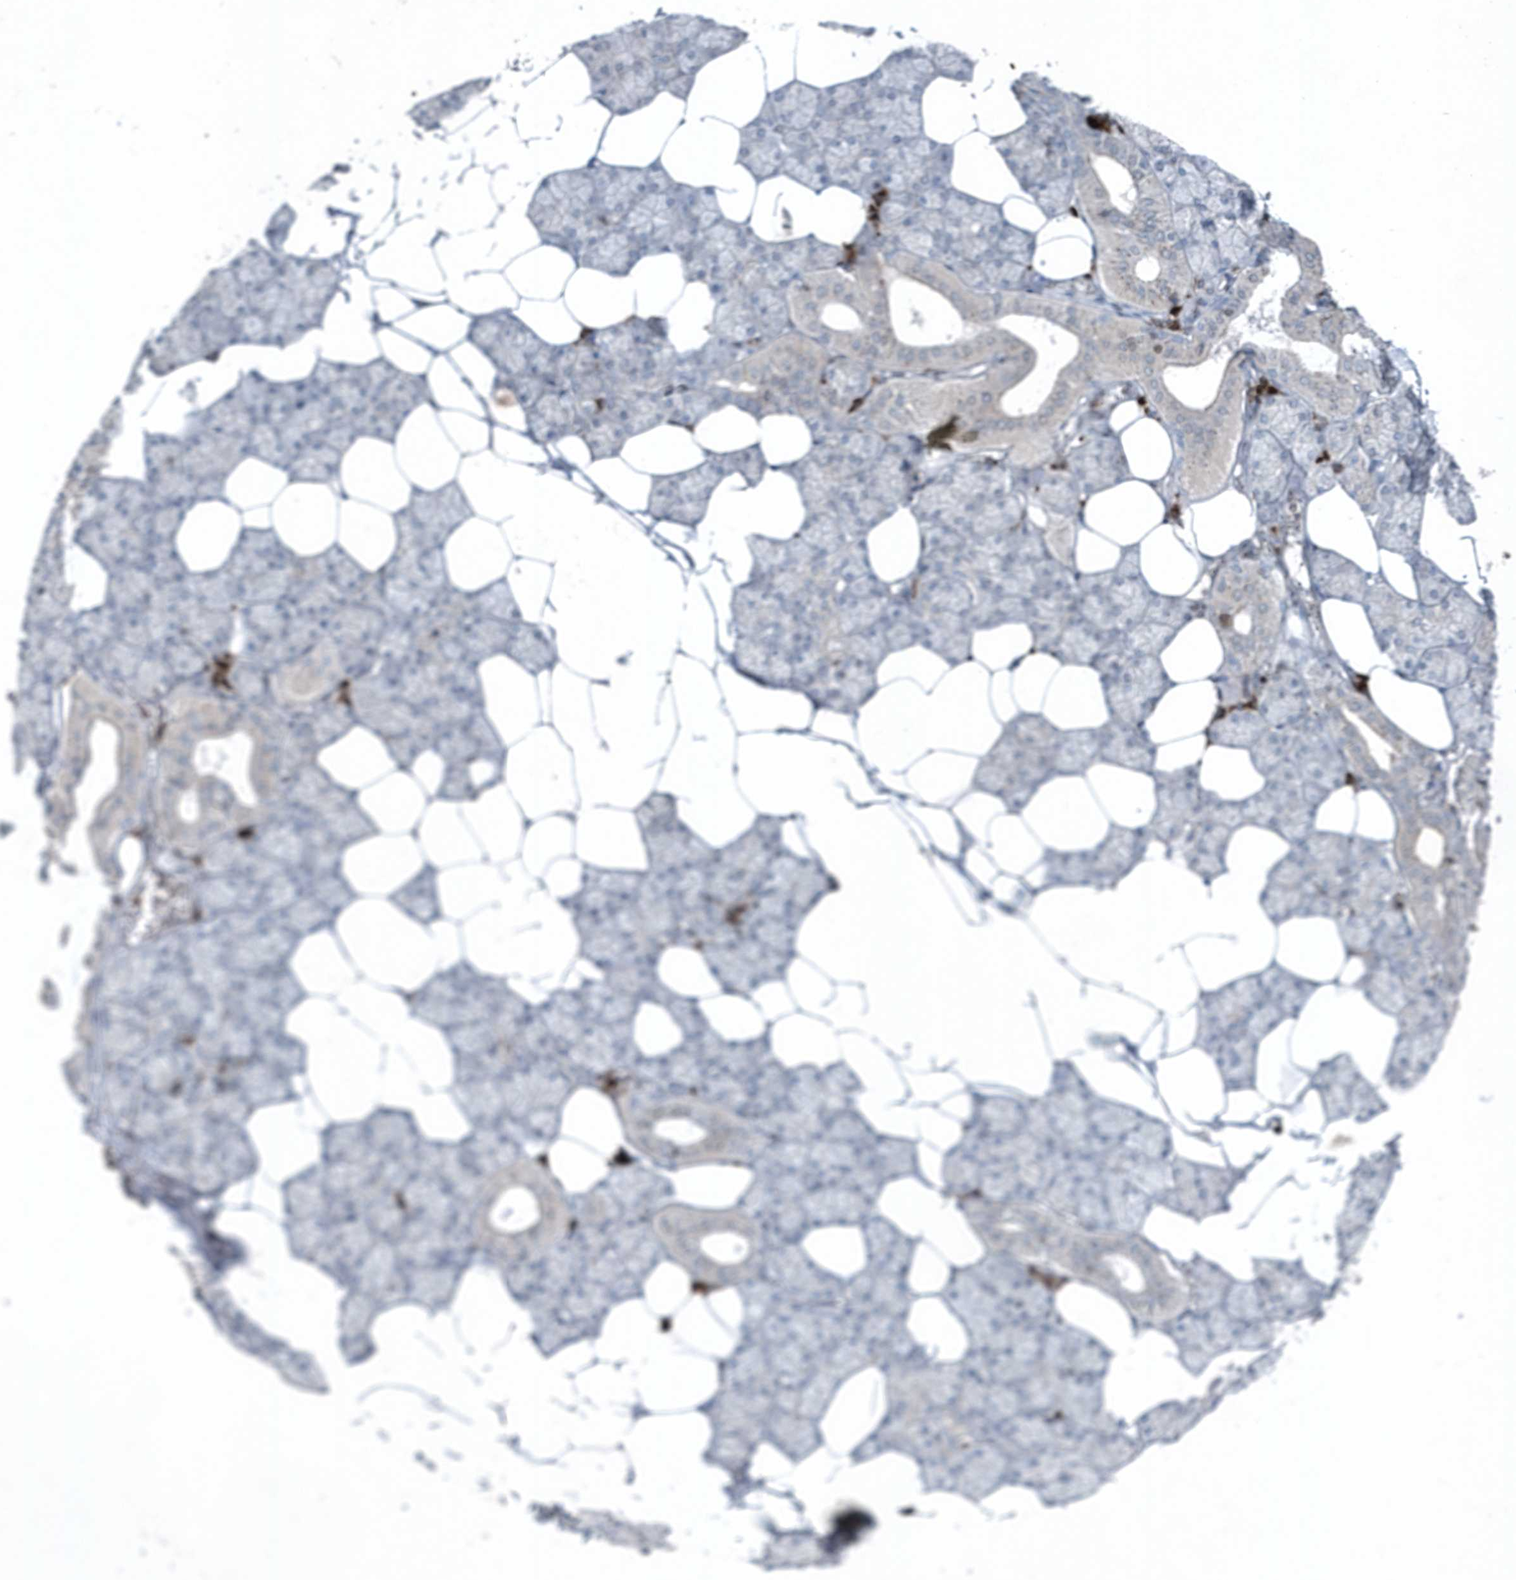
{"staining": {"intensity": "negative", "quantity": "none", "location": "none"}, "tissue": "salivary gland", "cell_type": "Glandular cells", "image_type": "normal", "snomed": [{"axis": "morphology", "description": "Normal tissue, NOS"}, {"axis": "topography", "description": "Salivary gland"}], "caption": "This is an immunohistochemistry histopathology image of normal human salivary gland. There is no positivity in glandular cells.", "gene": "QTRT2", "patient": {"sex": "male", "age": 62}}